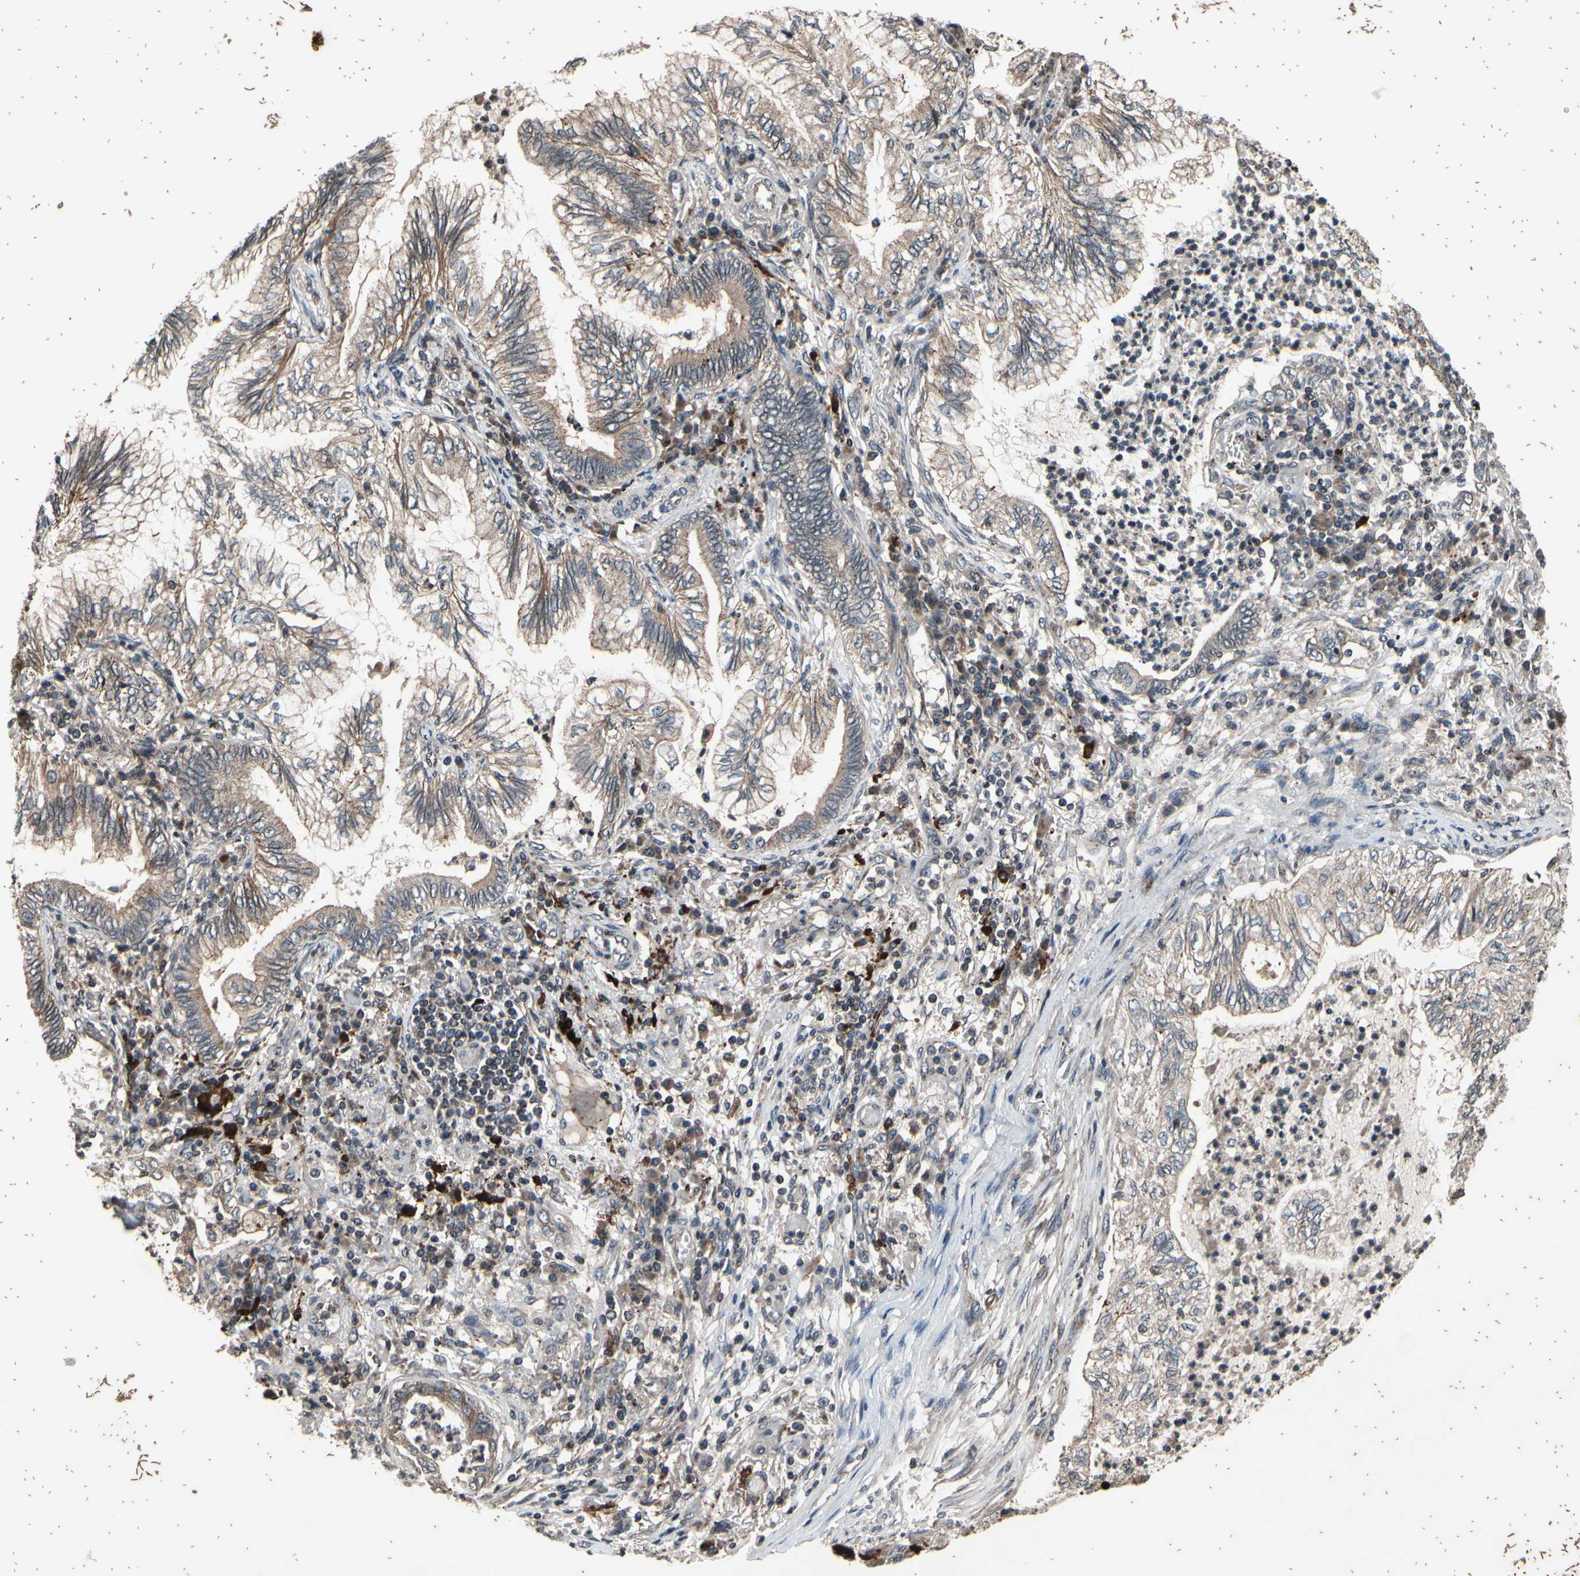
{"staining": {"intensity": "weak", "quantity": ">75%", "location": "cytoplasmic/membranous"}, "tissue": "lung cancer", "cell_type": "Tumor cells", "image_type": "cancer", "snomed": [{"axis": "morphology", "description": "Normal tissue, NOS"}, {"axis": "morphology", "description": "Adenocarcinoma, NOS"}, {"axis": "topography", "description": "Bronchus"}, {"axis": "topography", "description": "Lung"}], "caption": "Protein staining of lung cancer tissue shows weak cytoplasmic/membranous positivity in approximately >75% of tumor cells.", "gene": "MBTPS2", "patient": {"sex": "female", "age": 70}}